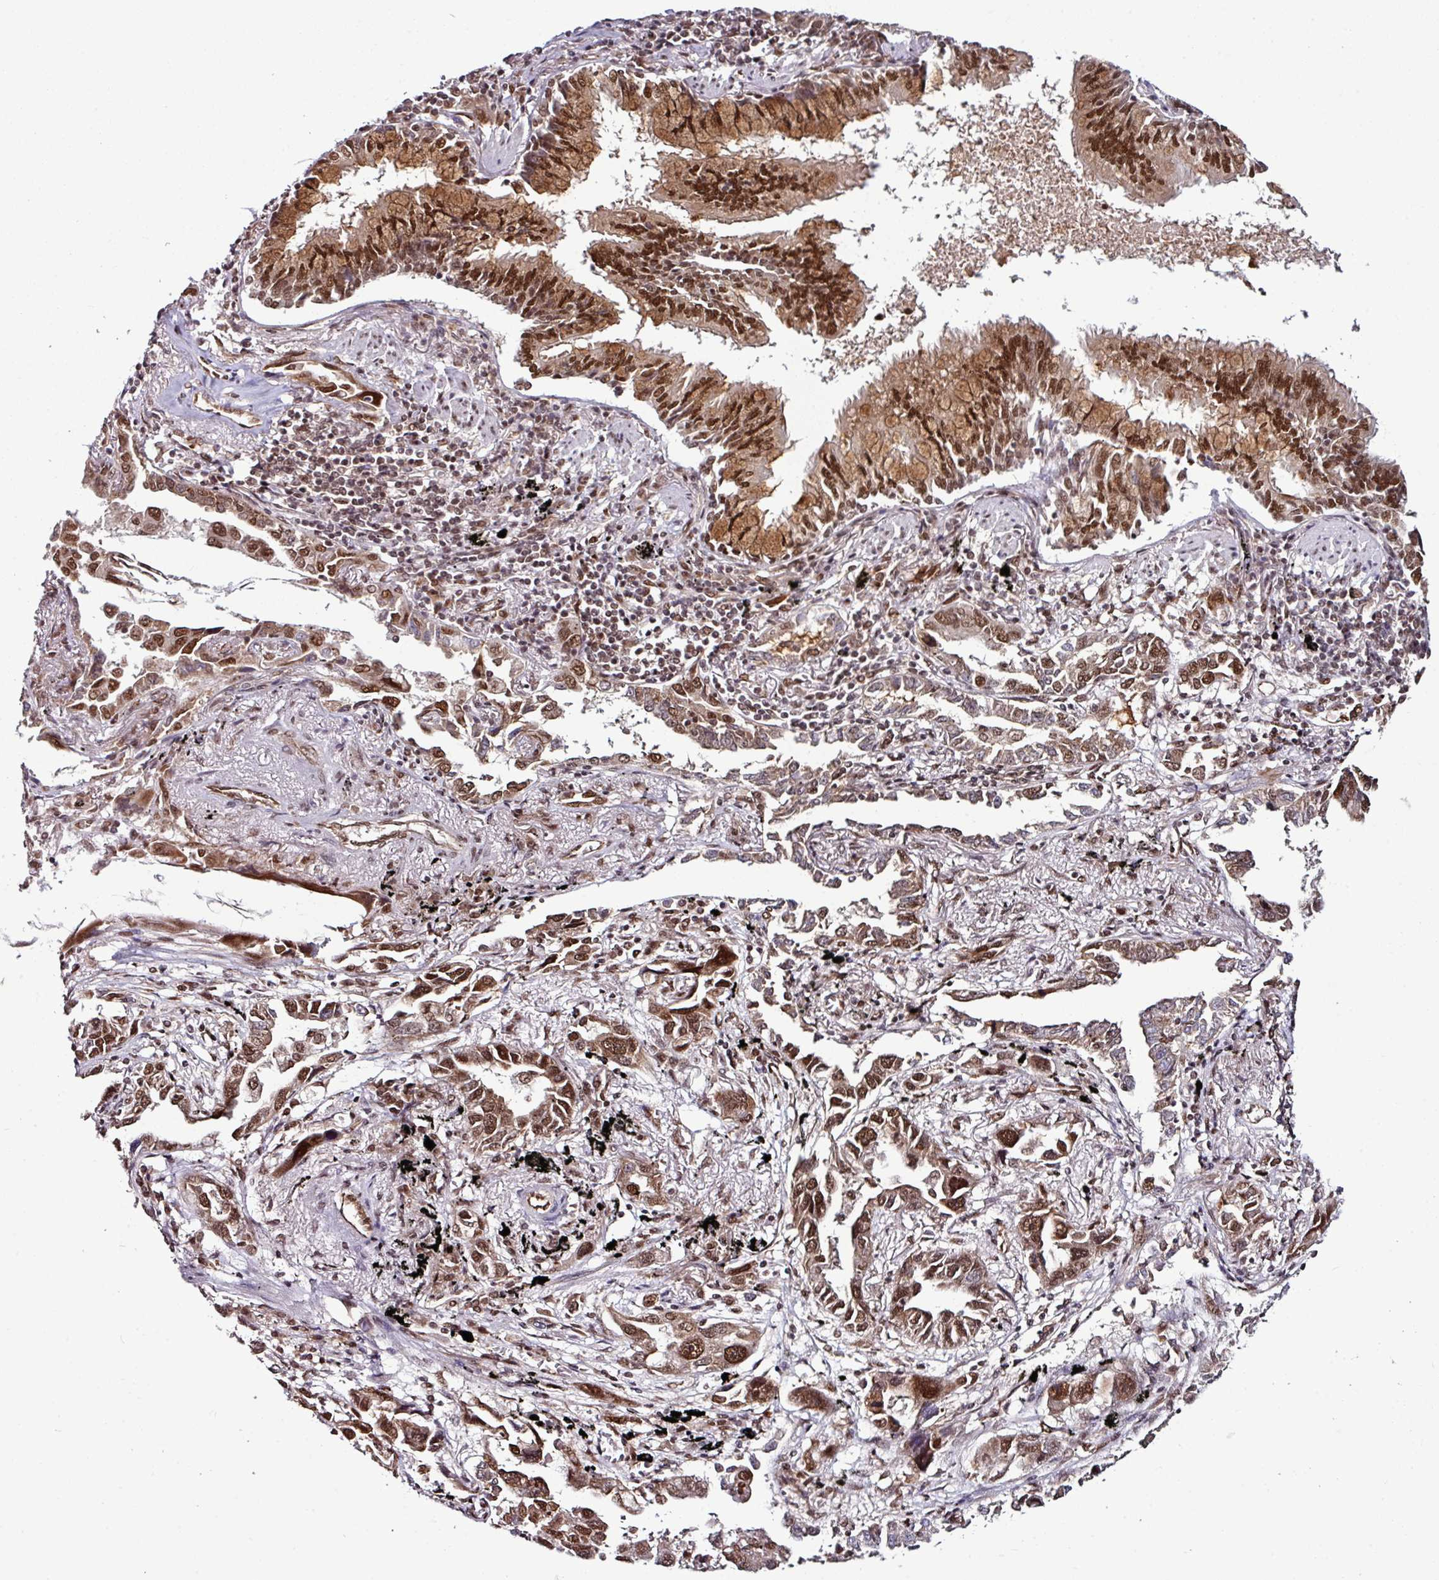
{"staining": {"intensity": "moderate", "quantity": ">75%", "location": "cytoplasmic/membranous,nuclear"}, "tissue": "lung cancer", "cell_type": "Tumor cells", "image_type": "cancer", "snomed": [{"axis": "morphology", "description": "Adenocarcinoma, NOS"}, {"axis": "topography", "description": "Lung"}], "caption": "A brown stain shows moderate cytoplasmic/membranous and nuclear expression of a protein in adenocarcinoma (lung) tumor cells.", "gene": "MORF4L2", "patient": {"sex": "male", "age": 67}}